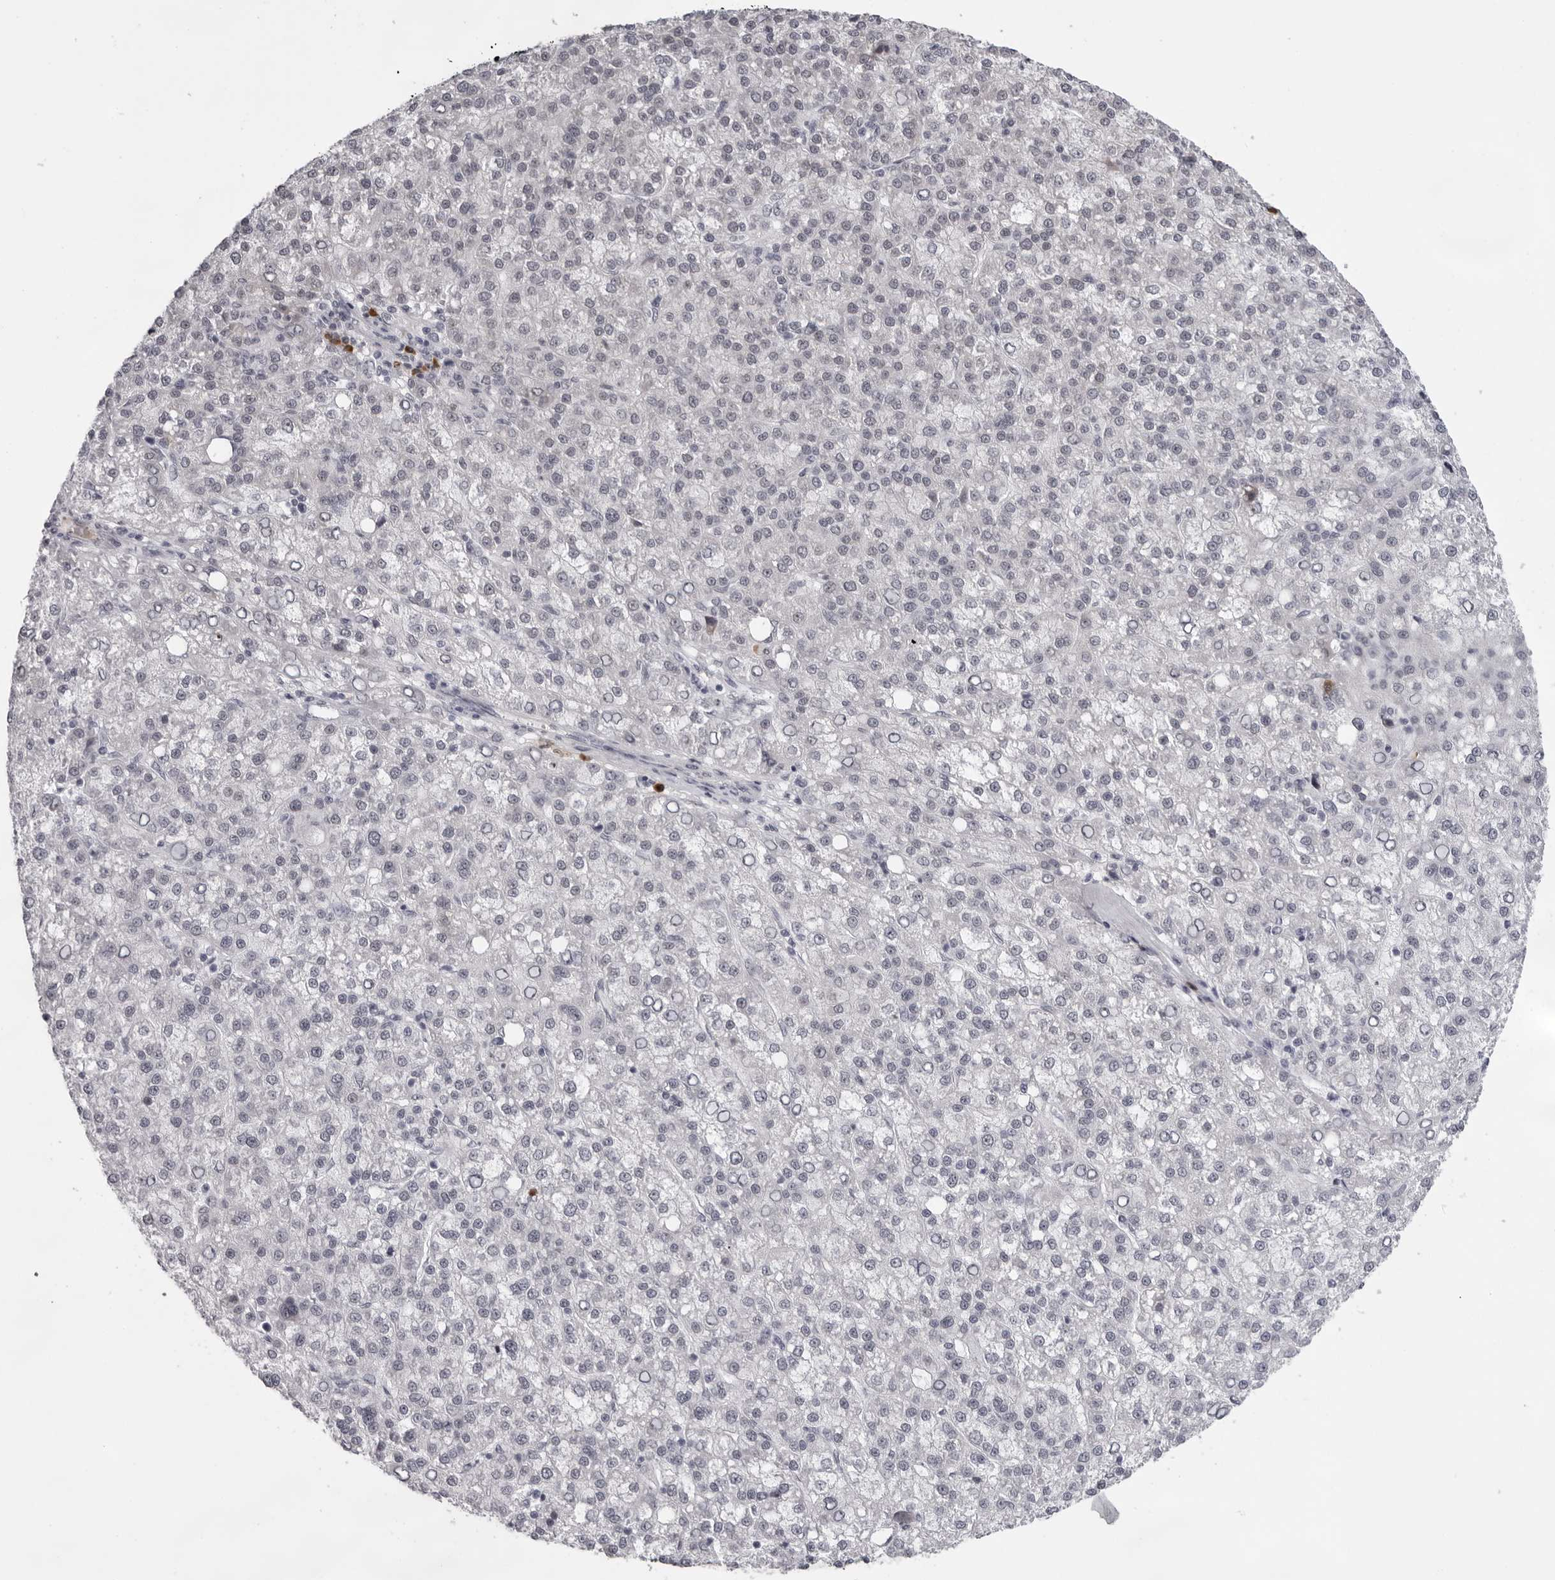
{"staining": {"intensity": "weak", "quantity": "<25%", "location": "nuclear"}, "tissue": "liver cancer", "cell_type": "Tumor cells", "image_type": "cancer", "snomed": [{"axis": "morphology", "description": "Carcinoma, Hepatocellular, NOS"}, {"axis": "topography", "description": "Liver"}], "caption": "This photomicrograph is of hepatocellular carcinoma (liver) stained with immunohistochemistry (IHC) to label a protein in brown with the nuclei are counter-stained blue. There is no positivity in tumor cells.", "gene": "EXOSC10", "patient": {"sex": "female", "age": 58}}